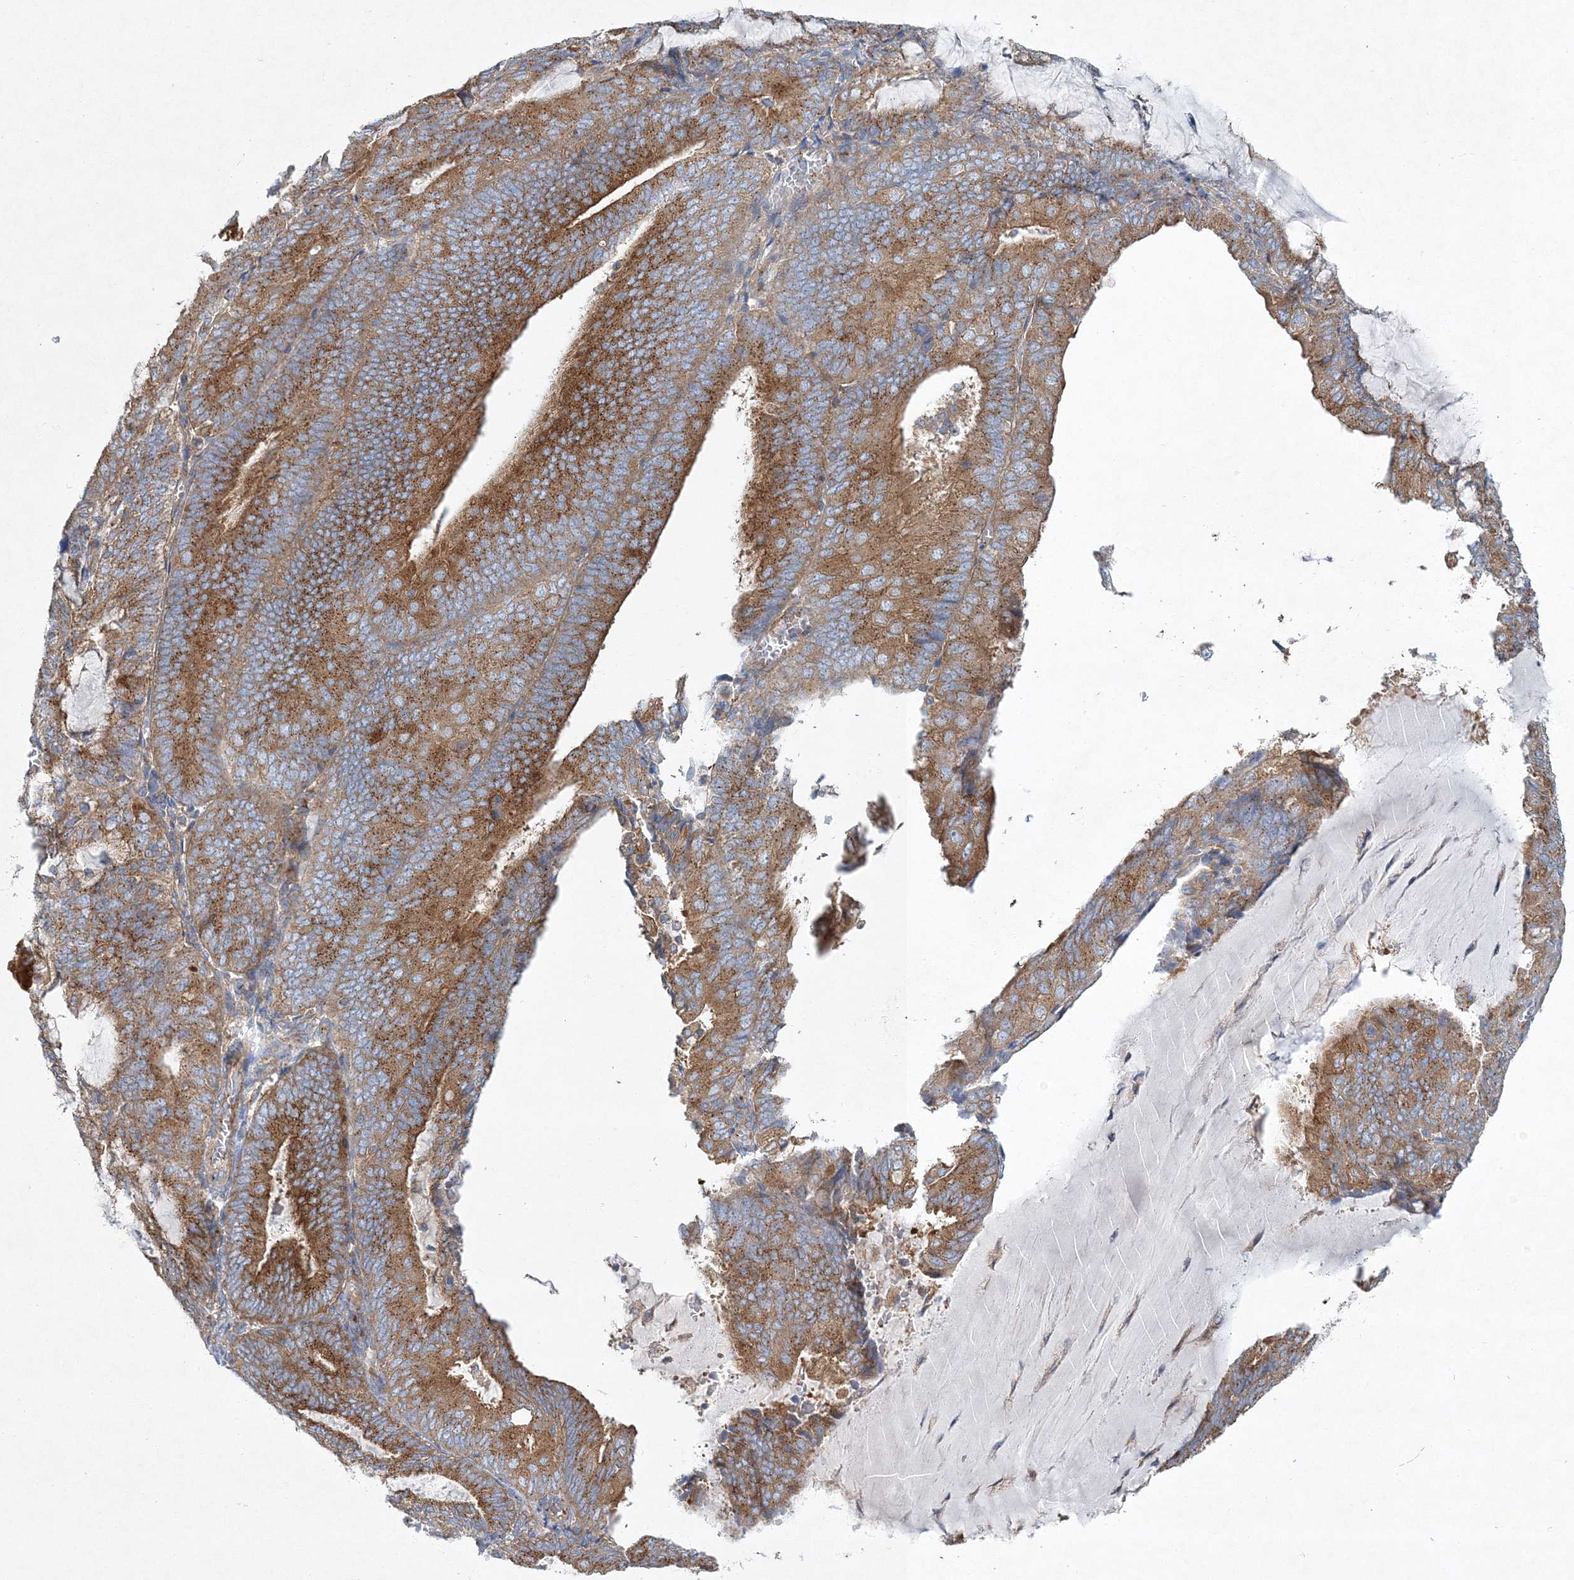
{"staining": {"intensity": "strong", "quantity": ">75%", "location": "cytoplasmic/membranous"}, "tissue": "endometrial cancer", "cell_type": "Tumor cells", "image_type": "cancer", "snomed": [{"axis": "morphology", "description": "Adenocarcinoma, NOS"}, {"axis": "topography", "description": "Endometrium"}], "caption": "Endometrial cancer stained for a protein (brown) demonstrates strong cytoplasmic/membranous positive staining in approximately >75% of tumor cells.", "gene": "SEC23IP", "patient": {"sex": "female", "age": 81}}